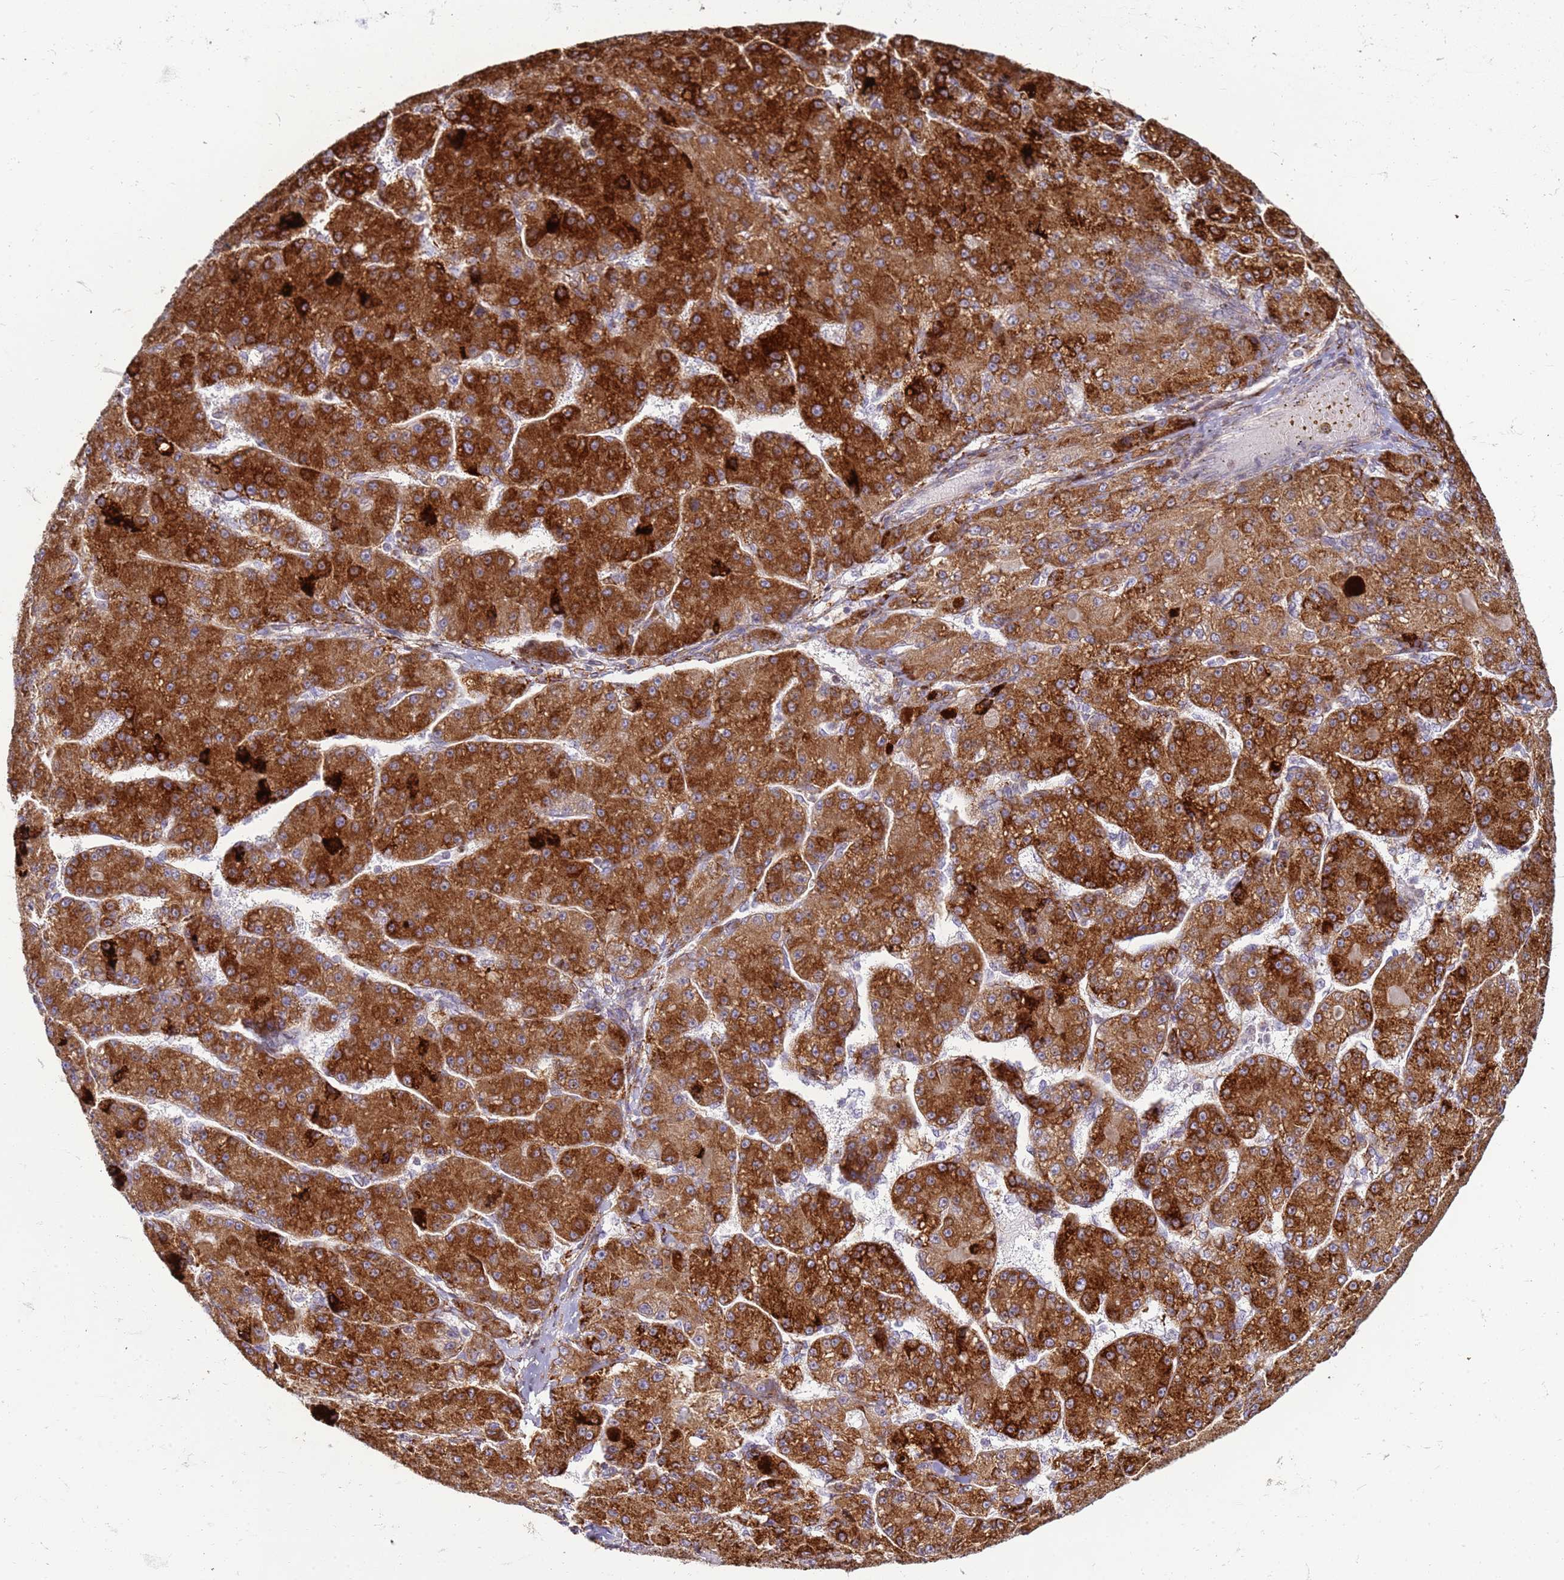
{"staining": {"intensity": "strong", "quantity": ">75%", "location": "cytoplasmic/membranous"}, "tissue": "liver cancer", "cell_type": "Tumor cells", "image_type": "cancer", "snomed": [{"axis": "morphology", "description": "Carcinoma, Hepatocellular, NOS"}, {"axis": "topography", "description": "Liver"}], "caption": "Liver cancer tissue shows strong cytoplasmic/membranous staining in approximately >75% of tumor cells", "gene": "PDK3", "patient": {"sex": "male", "age": 67}}